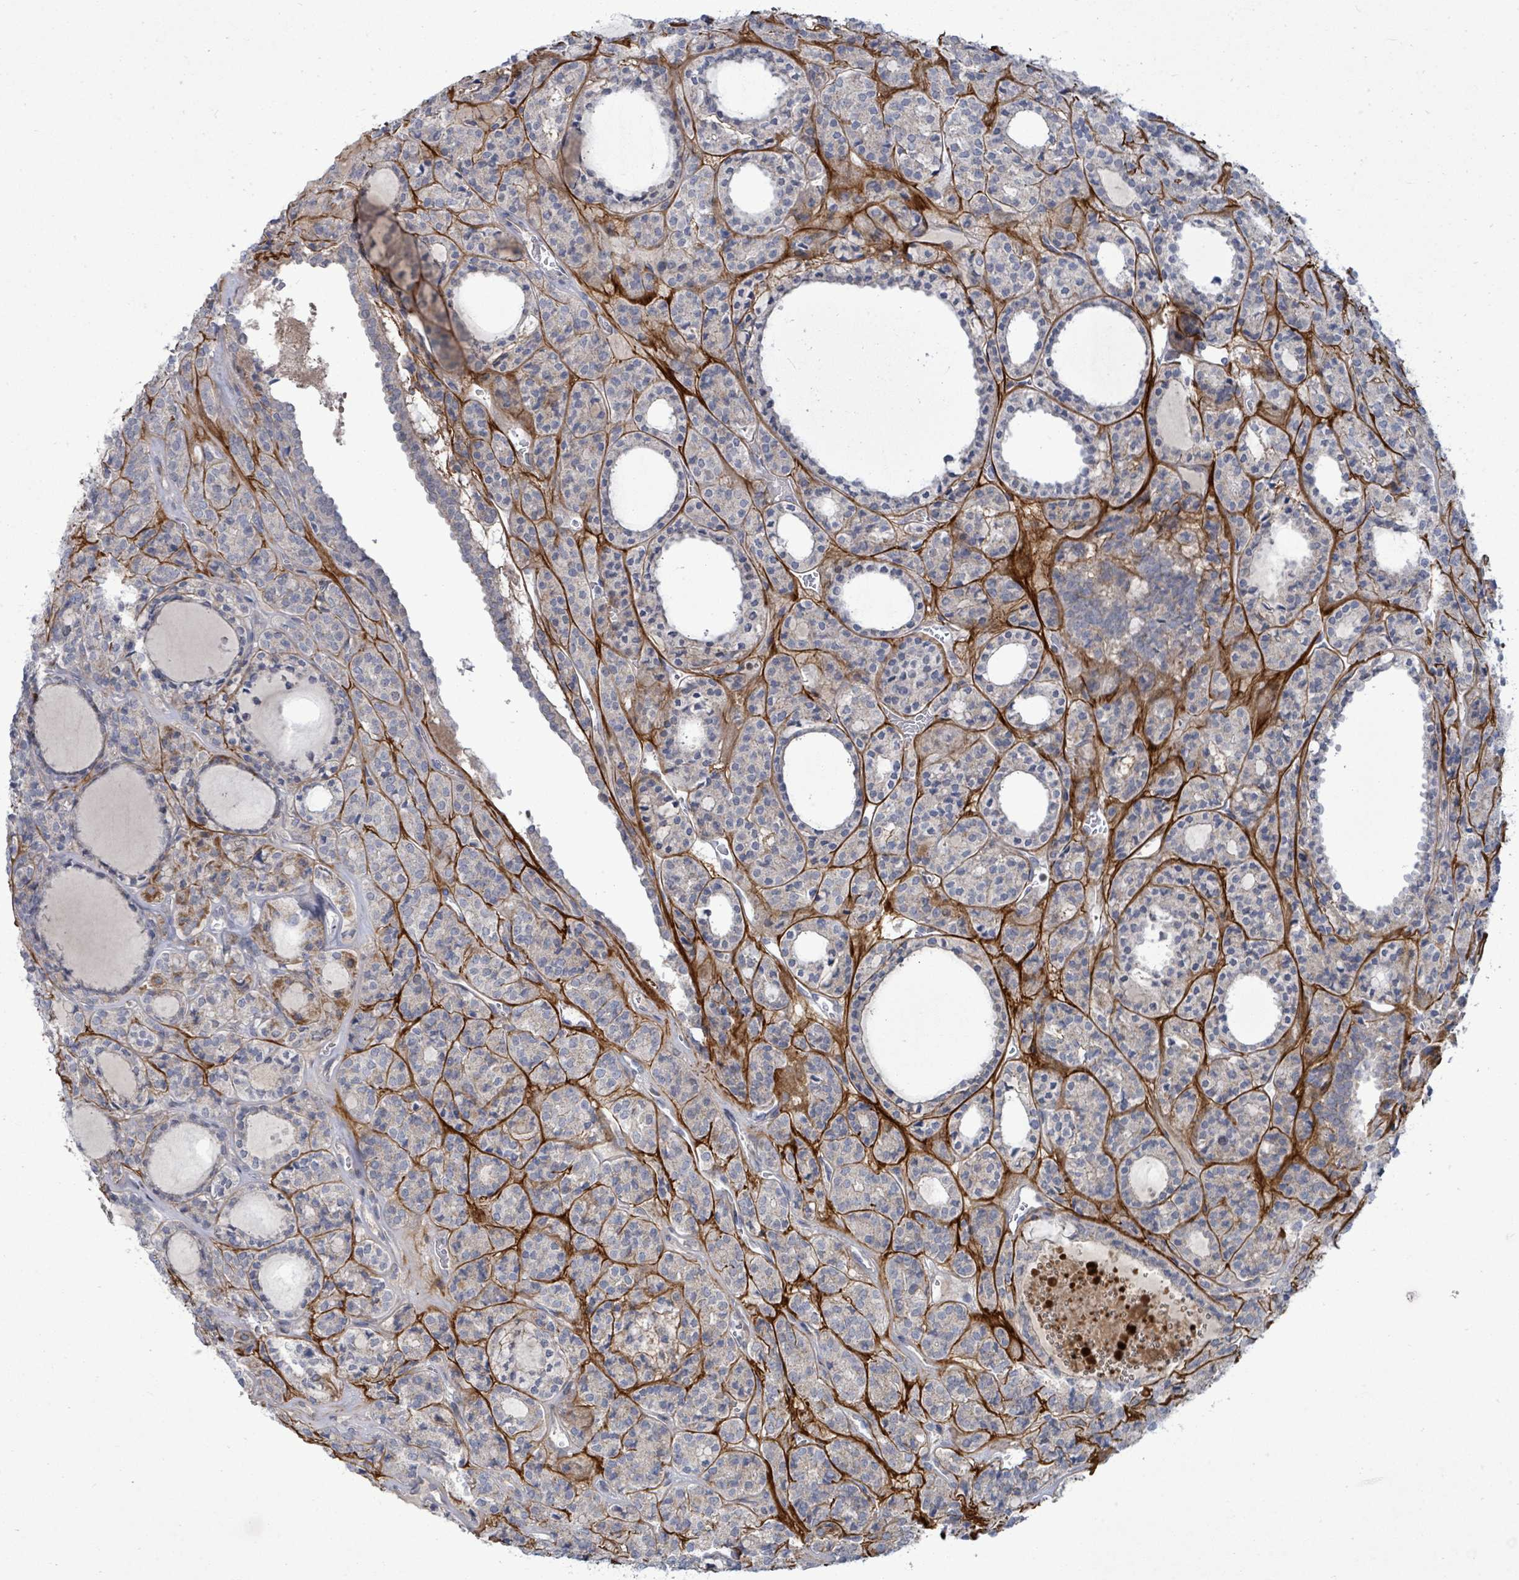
{"staining": {"intensity": "negative", "quantity": "none", "location": "none"}, "tissue": "thyroid cancer", "cell_type": "Tumor cells", "image_type": "cancer", "snomed": [{"axis": "morphology", "description": "Follicular adenoma carcinoma, NOS"}, {"axis": "topography", "description": "Thyroid gland"}], "caption": "This is a image of immunohistochemistry (IHC) staining of thyroid cancer, which shows no expression in tumor cells.", "gene": "ZFPM1", "patient": {"sex": "female", "age": 63}}